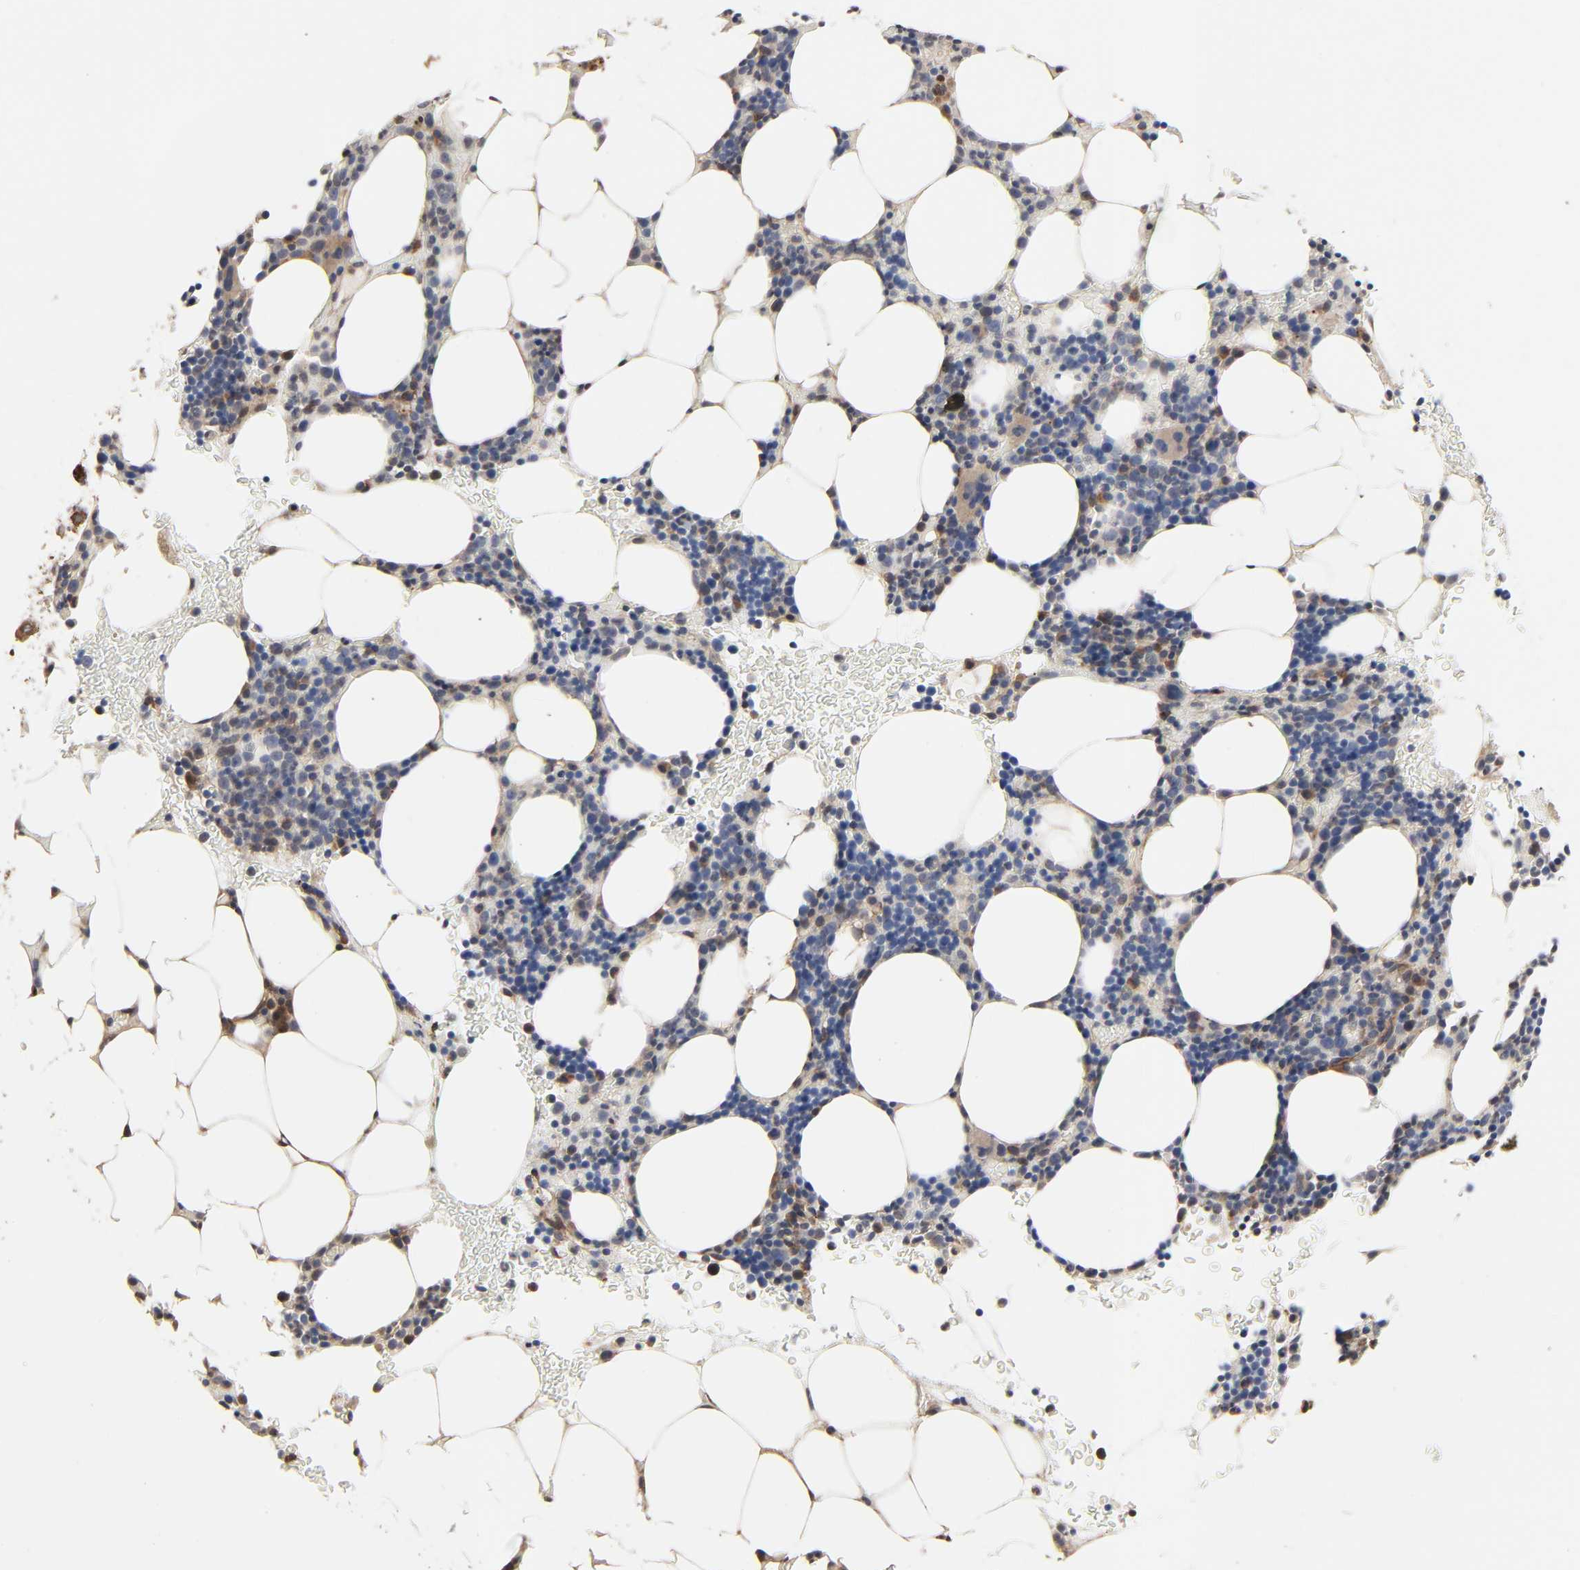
{"staining": {"intensity": "moderate", "quantity": "<25%", "location": "cytoplasmic/membranous"}, "tissue": "bone marrow", "cell_type": "Hematopoietic cells", "image_type": "normal", "snomed": [{"axis": "morphology", "description": "Normal tissue, NOS"}, {"axis": "topography", "description": "Bone marrow"}], "caption": "Bone marrow stained with a brown dye reveals moderate cytoplasmic/membranous positive positivity in approximately <25% of hematopoietic cells.", "gene": "NDRG2", "patient": {"sex": "male", "age": 78}}